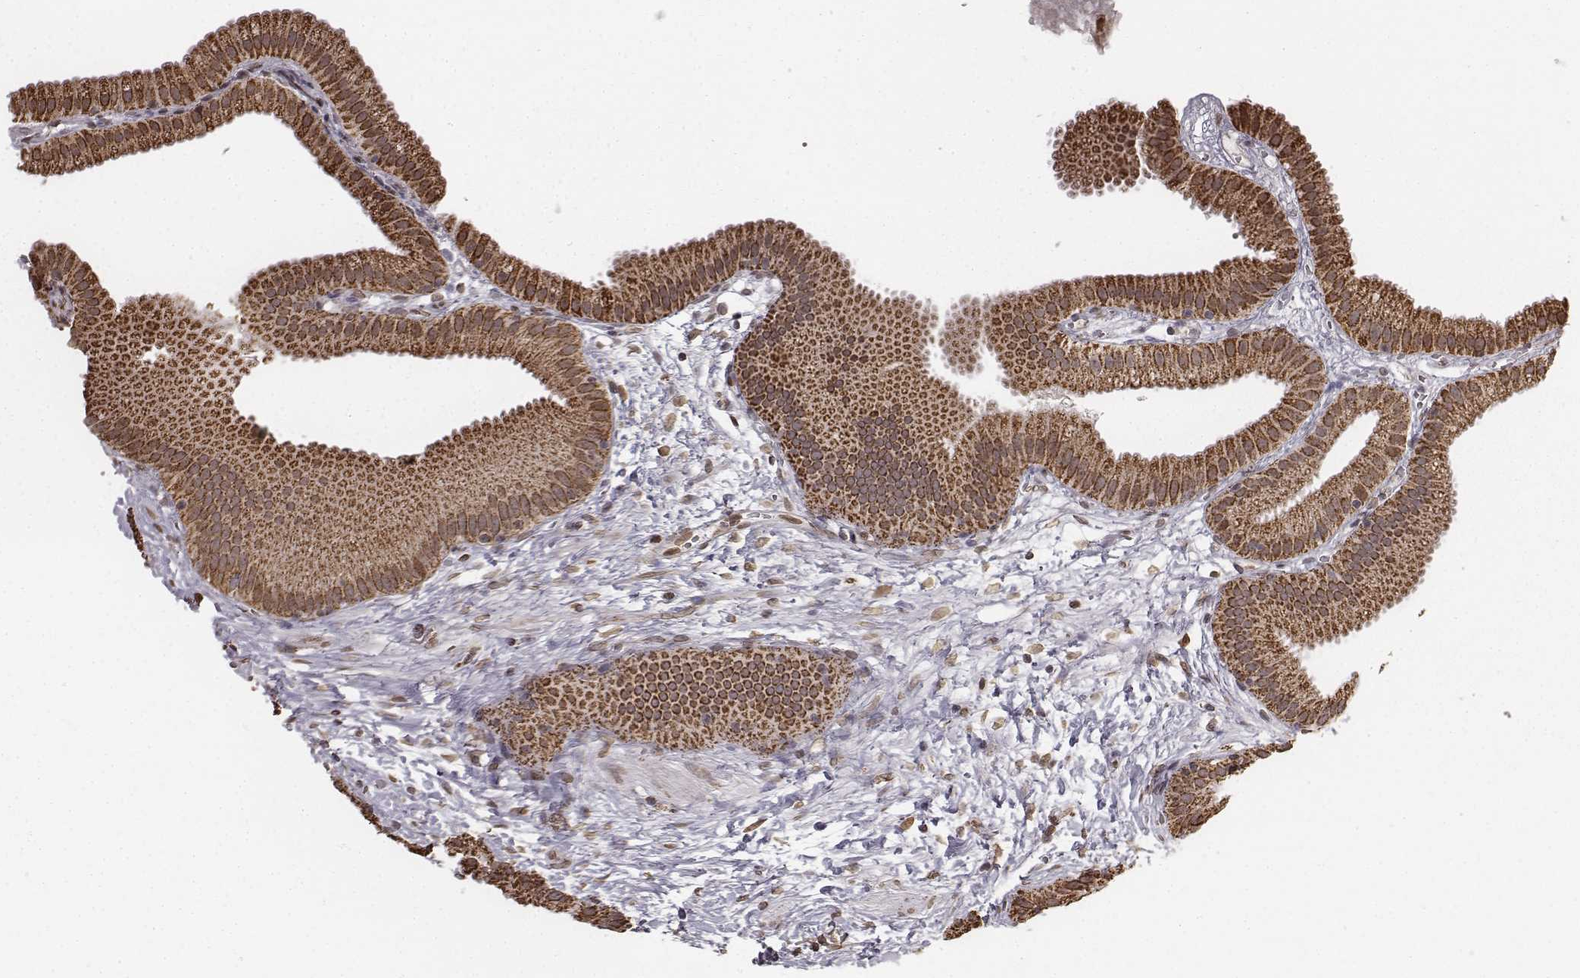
{"staining": {"intensity": "moderate", "quantity": ">75%", "location": "cytoplasmic/membranous"}, "tissue": "gallbladder", "cell_type": "Glandular cells", "image_type": "normal", "snomed": [{"axis": "morphology", "description": "Normal tissue, NOS"}, {"axis": "topography", "description": "Gallbladder"}], "caption": "The photomicrograph demonstrates a brown stain indicating the presence of a protein in the cytoplasmic/membranous of glandular cells in gallbladder. (Brightfield microscopy of DAB IHC at high magnification).", "gene": "ACOT2", "patient": {"sex": "female", "age": 63}}